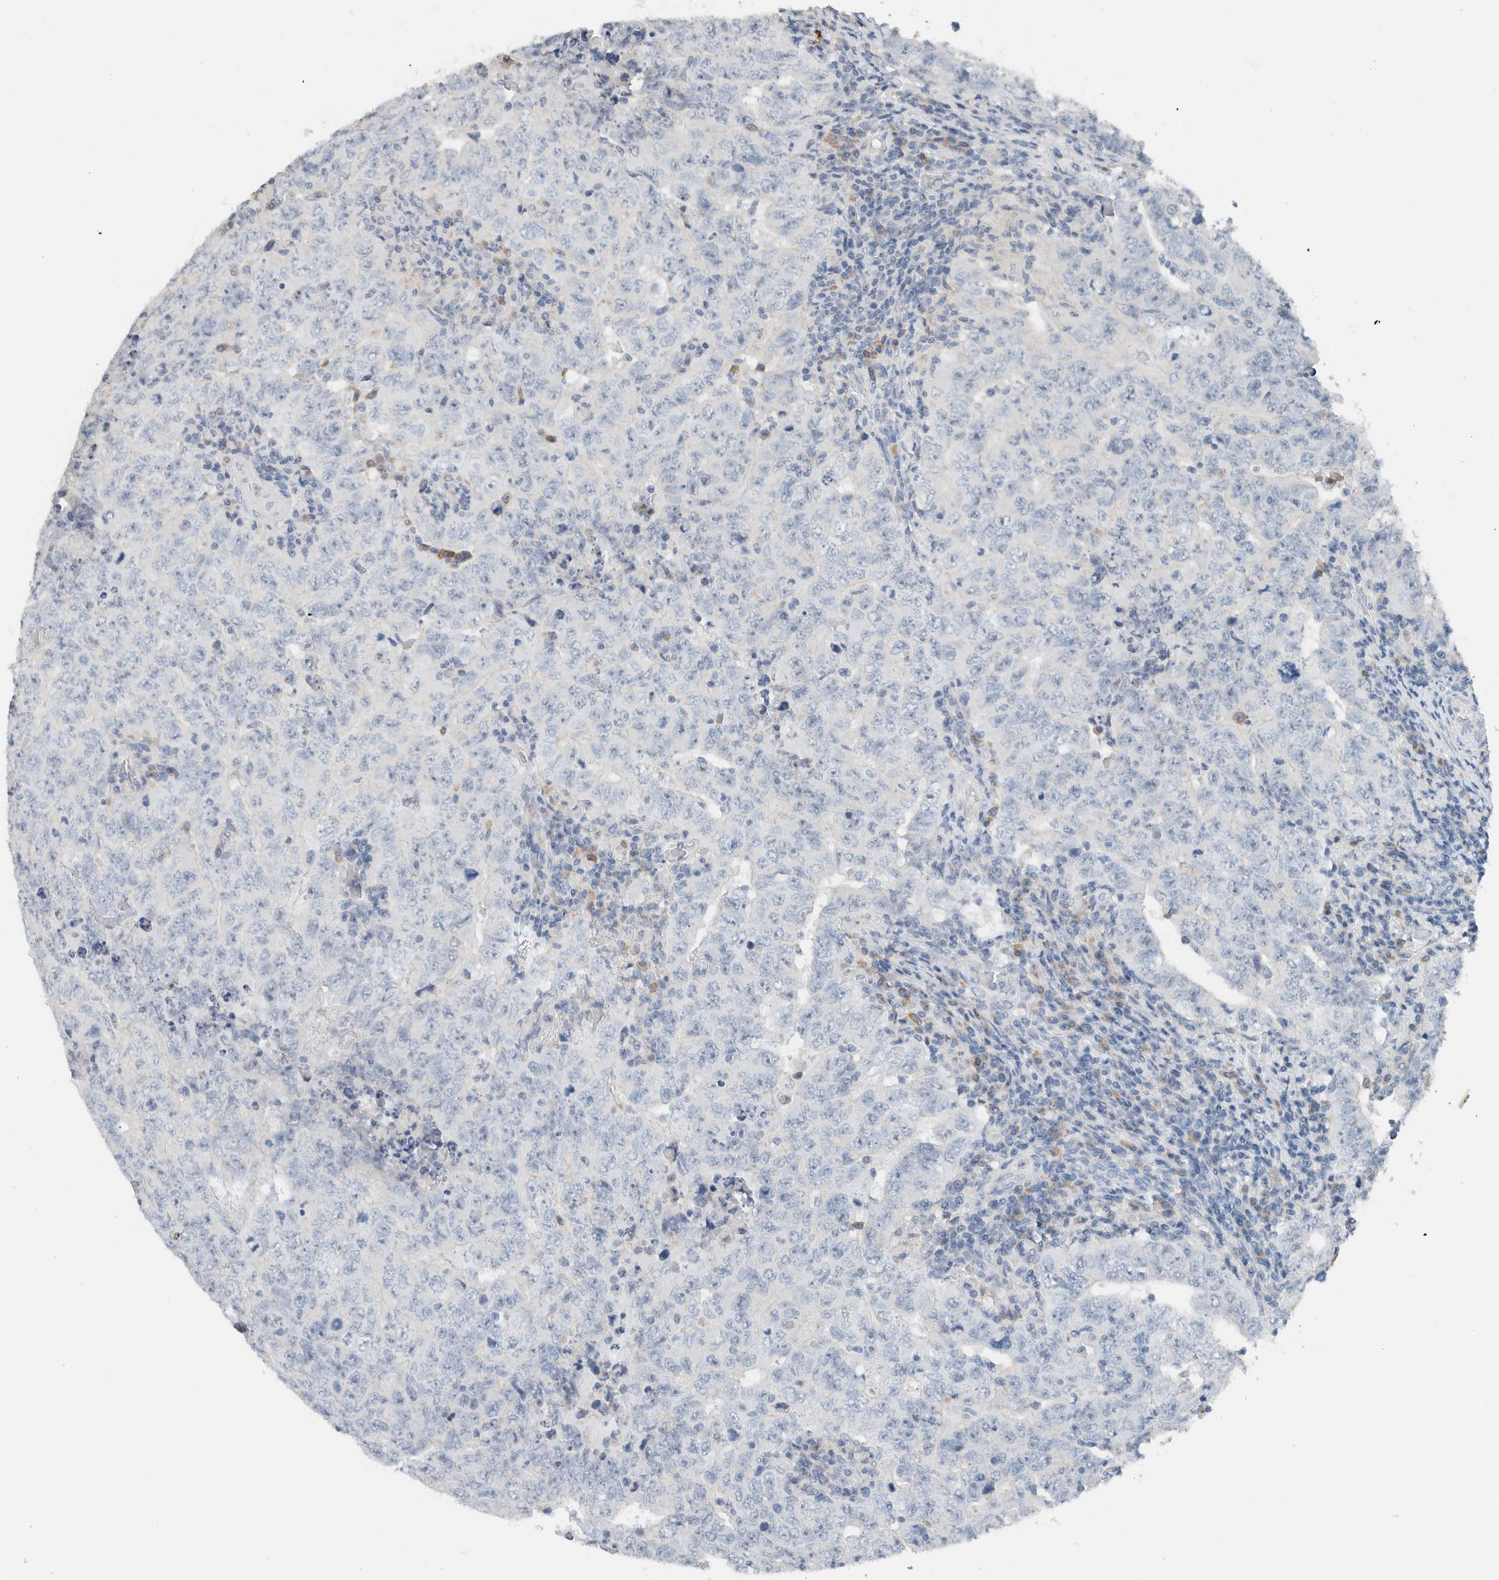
{"staining": {"intensity": "negative", "quantity": "none", "location": "none"}, "tissue": "testis cancer", "cell_type": "Tumor cells", "image_type": "cancer", "snomed": [{"axis": "morphology", "description": "Carcinoma, Embryonal, NOS"}, {"axis": "topography", "description": "Testis"}], "caption": "Tumor cells are negative for protein expression in human embryonal carcinoma (testis).", "gene": "DUOX1", "patient": {"sex": "male", "age": 26}}